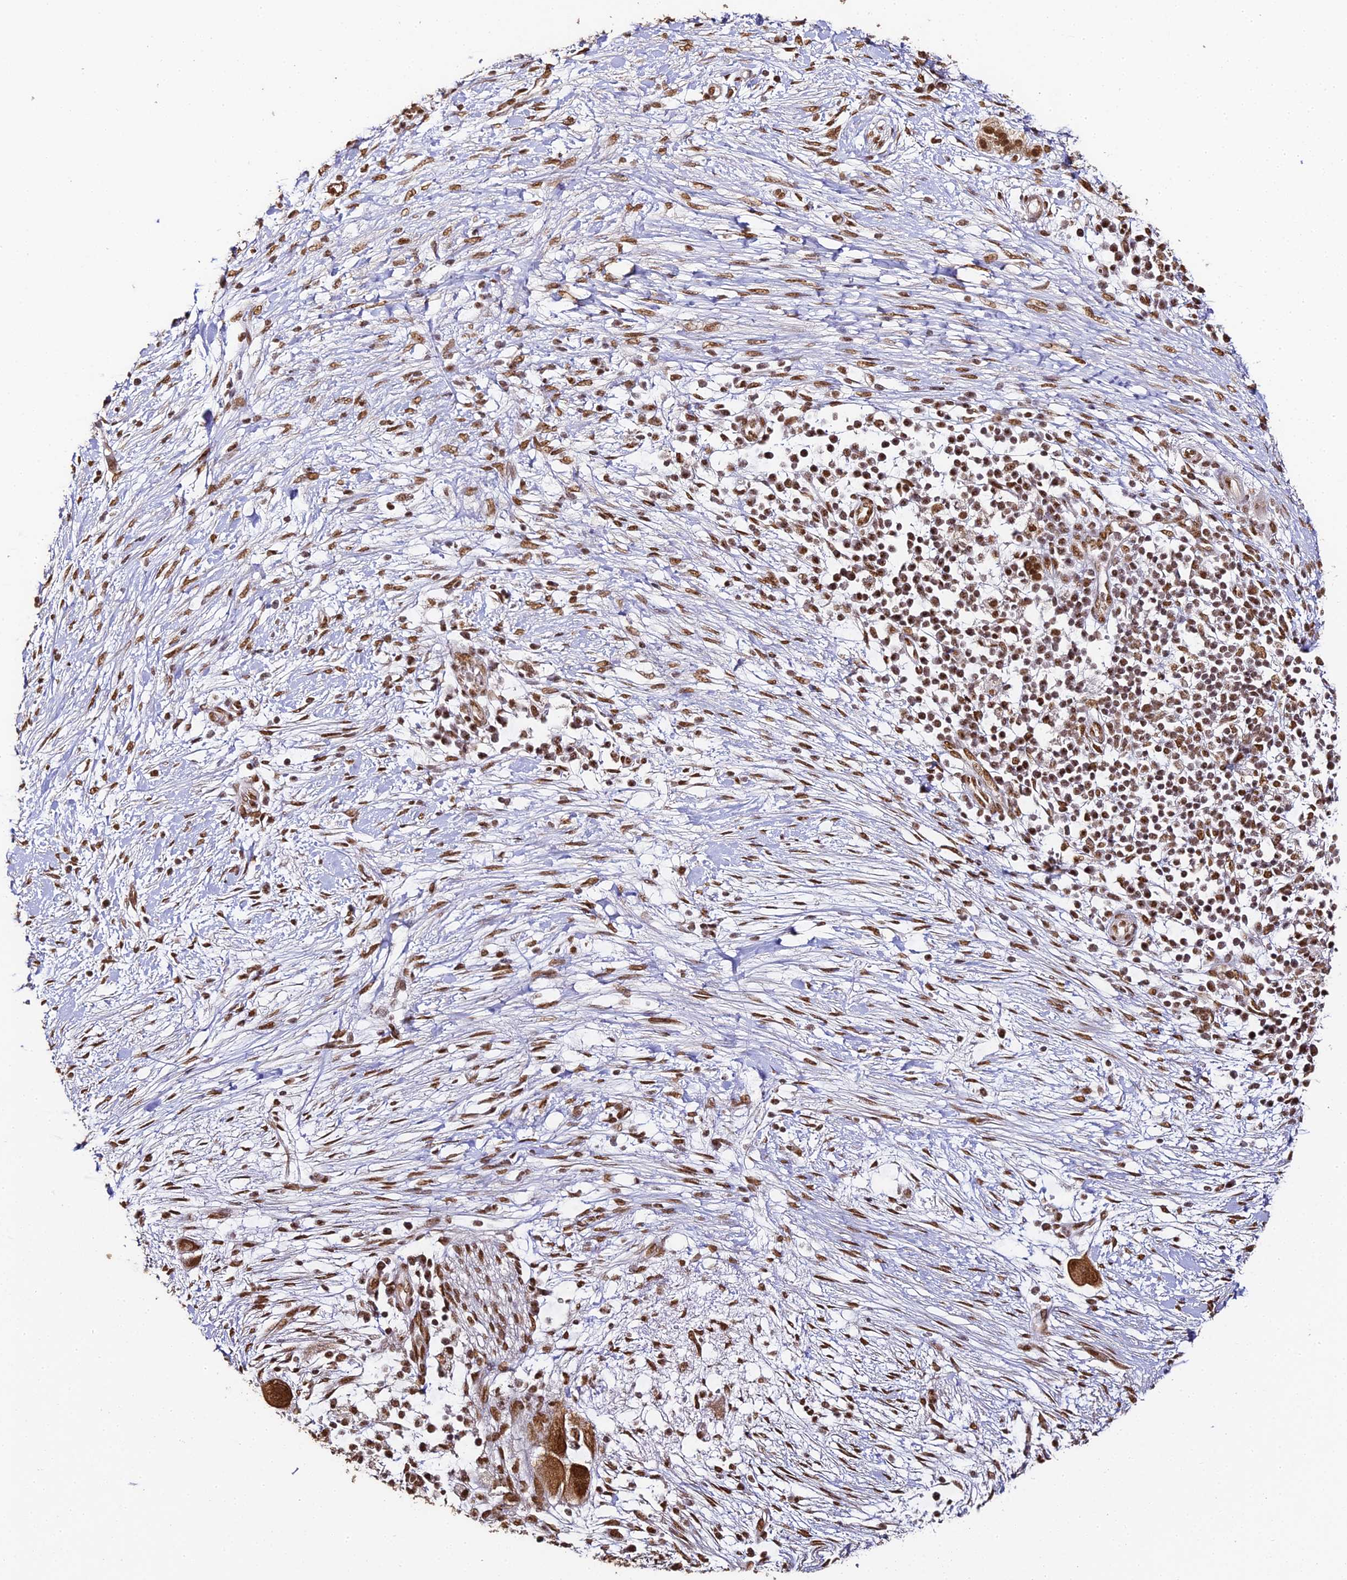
{"staining": {"intensity": "strong", "quantity": ">75%", "location": "nuclear"}, "tissue": "pancreatic cancer", "cell_type": "Tumor cells", "image_type": "cancer", "snomed": [{"axis": "morphology", "description": "Adenocarcinoma, NOS"}, {"axis": "topography", "description": "Pancreas"}], "caption": "Pancreatic adenocarcinoma was stained to show a protein in brown. There is high levels of strong nuclear expression in about >75% of tumor cells.", "gene": "HNRNPA1", "patient": {"sex": "male", "age": 68}}